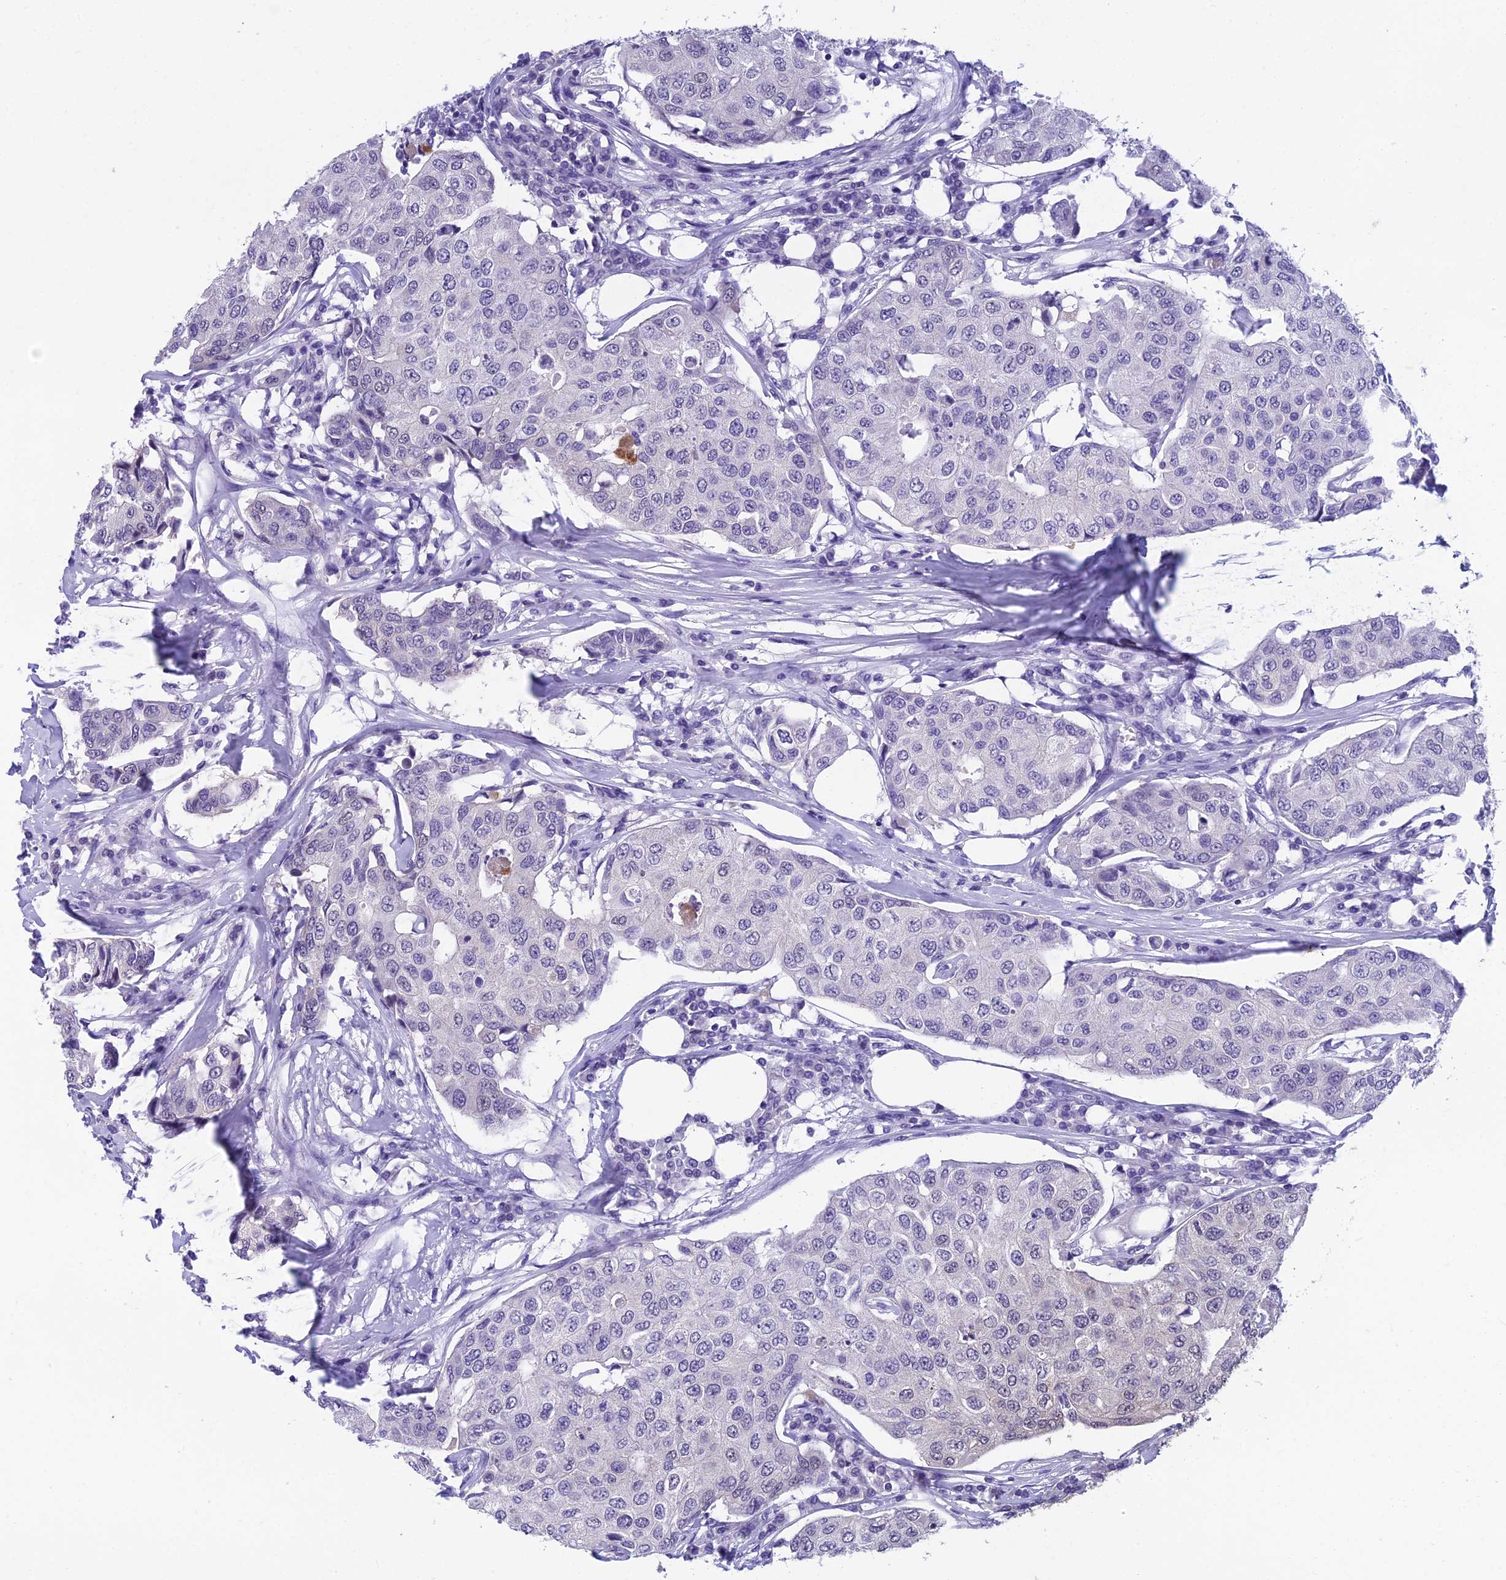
{"staining": {"intensity": "negative", "quantity": "none", "location": "none"}, "tissue": "breast cancer", "cell_type": "Tumor cells", "image_type": "cancer", "snomed": [{"axis": "morphology", "description": "Duct carcinoma"}, {"axis": "topography", "description": "Breast"}], "caption": "Breast infiltrating ductal carcinoma was stained to show a protein in brown. There is no significant expression in tumor cells.", "gene": "GRWD1", "patient": {"sex": "female", "age": 80}}